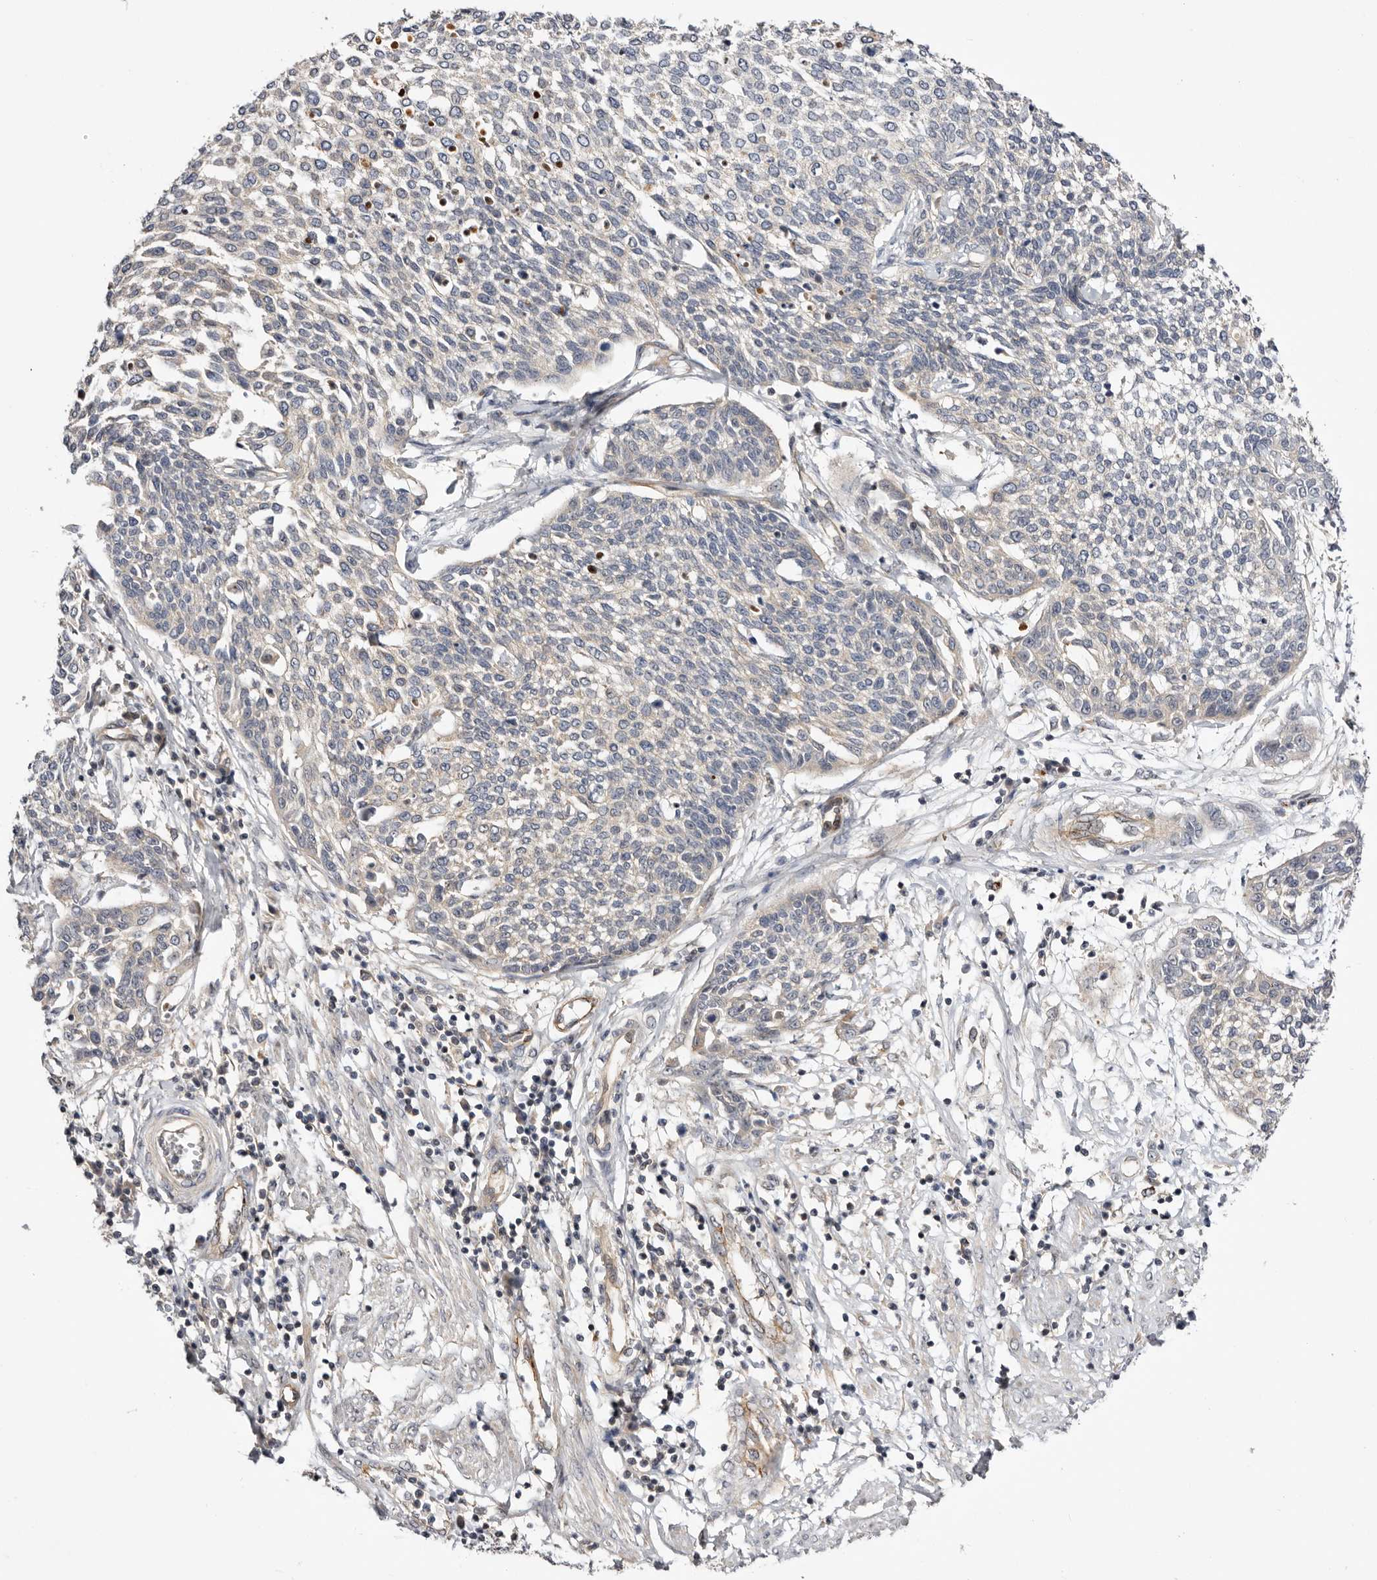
{"staining": {"intensity": "negative", "quantity": "none", "location": "none"}, "tissue": "cervical cancer", "cell_type": "Tumor cells", "image_type": "cancer", "snomed": [{"axis": "morphology", "description": "Squamous cell carcinoma, NOS"}, {"axis": "topography", "description": "Cervix"}], "caption": "This histopathology image is of cervical cancer (squamous cell carcinoma) stained with immunohistochemistry to label a protein in brown with the nuclei are counter-stained blue. There is no expression in tumor cells. (Stains: DAB (3,3'-diaminobenzidine) immunohistochemistry (IHC) with hematoxylin counter stain, Microscopy: brightfield microscopy at high magnification).", "gene": "PANK4", "patient": {"sex": "female", "age": 34}}